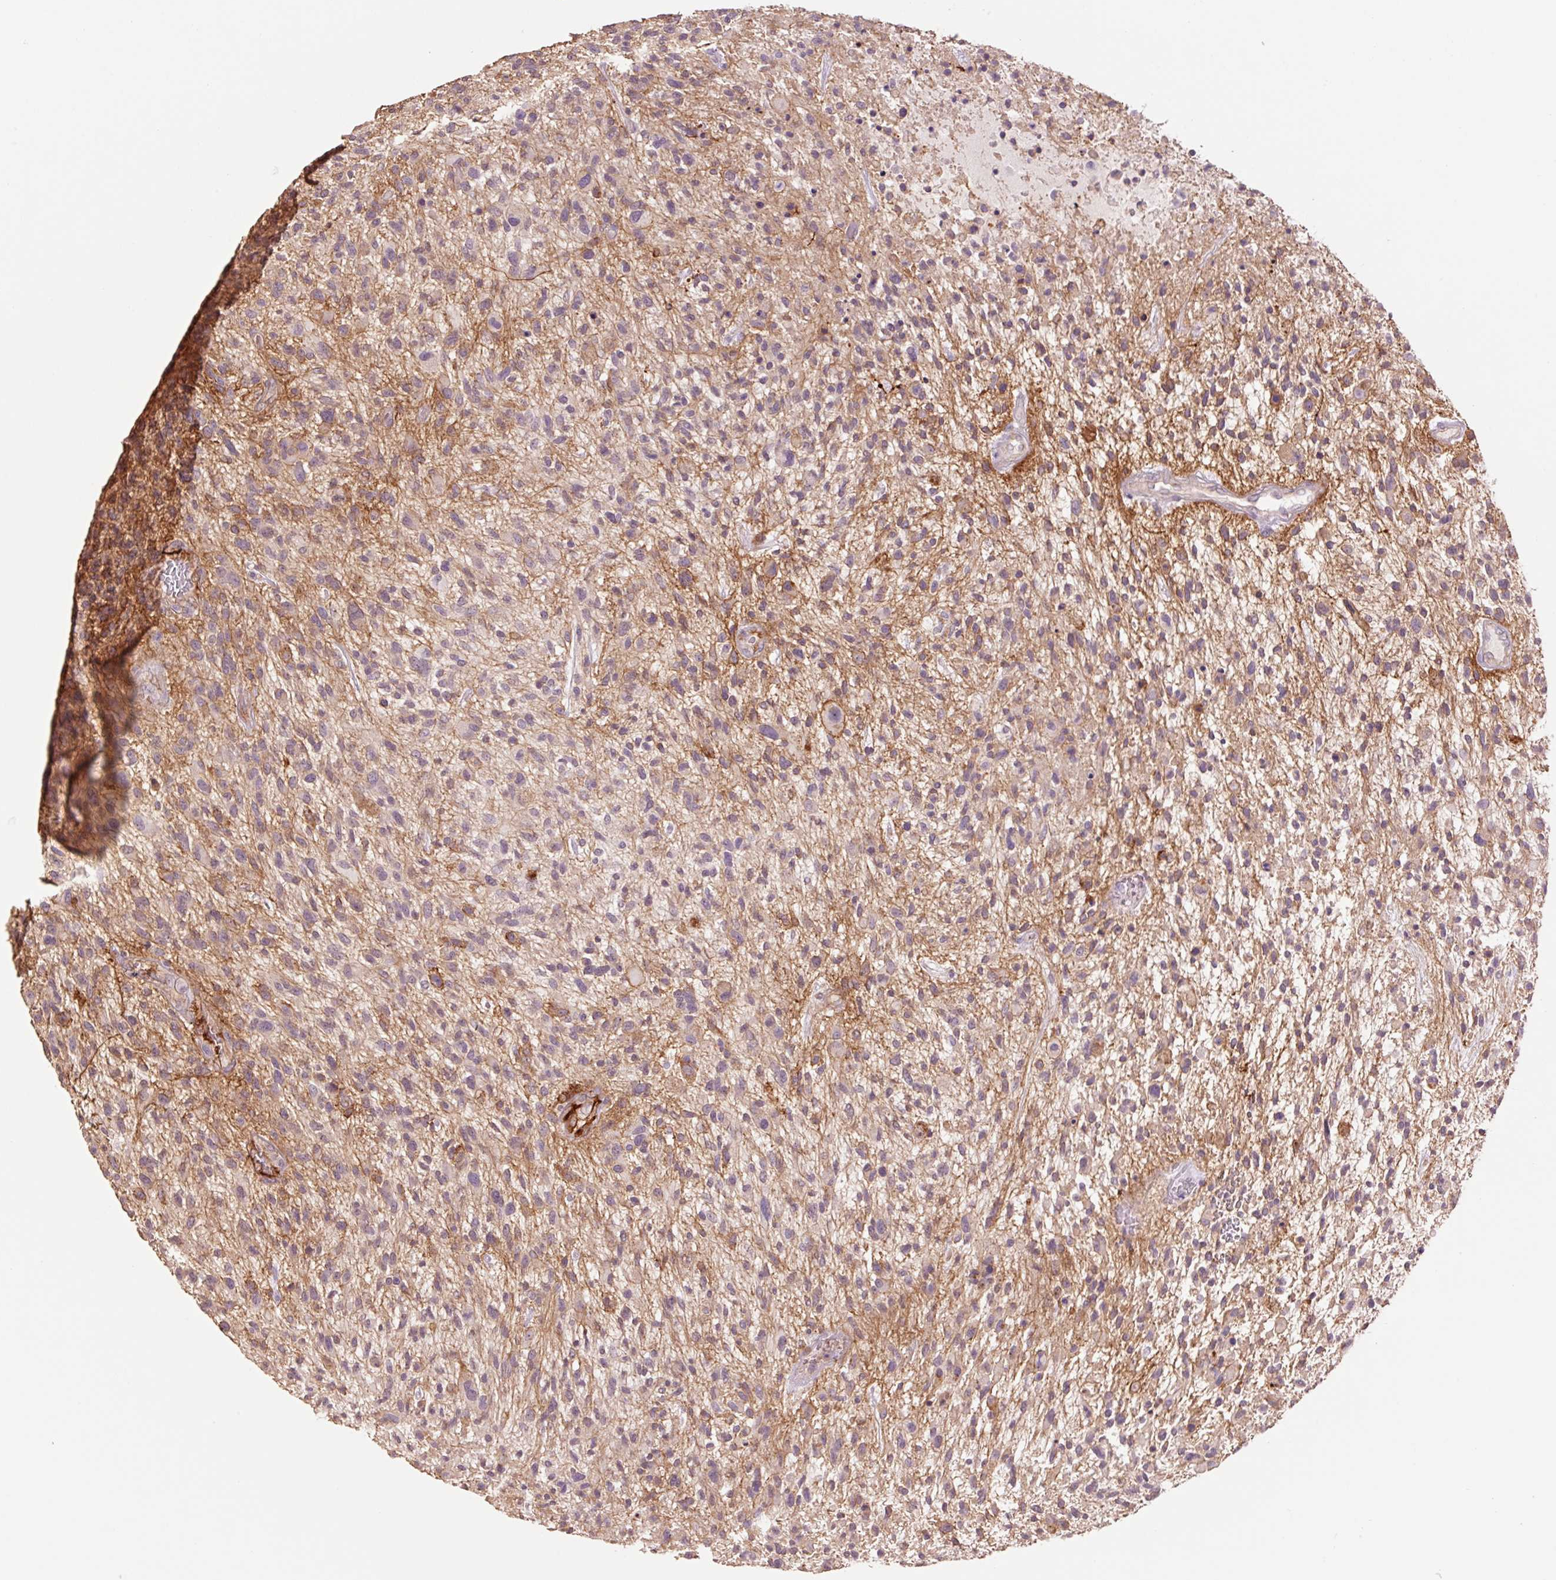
{"staining": {"intensity": "moderate", "quantity": "<25%", "location": "cytoplasmic/membranous"}, "tissue": "glioma", "cell_type": "Tumor cells", "image_type": "cancer", "snomed": [{"axis": "morphology", "description": "Glioma, malignant, High grade"}, {"axis": "topography", "description": "Brain"}], "caption": "DAB (3,3'-diaminobenzidine) immunohistochemical staining of malignant glioma (high-grade) reveals moderate cytoplasmic/membranous protein staining in about <25% of tumor cells.", "gene": "SLC1A4", "patient": {"sex": "male", "age": 47}}